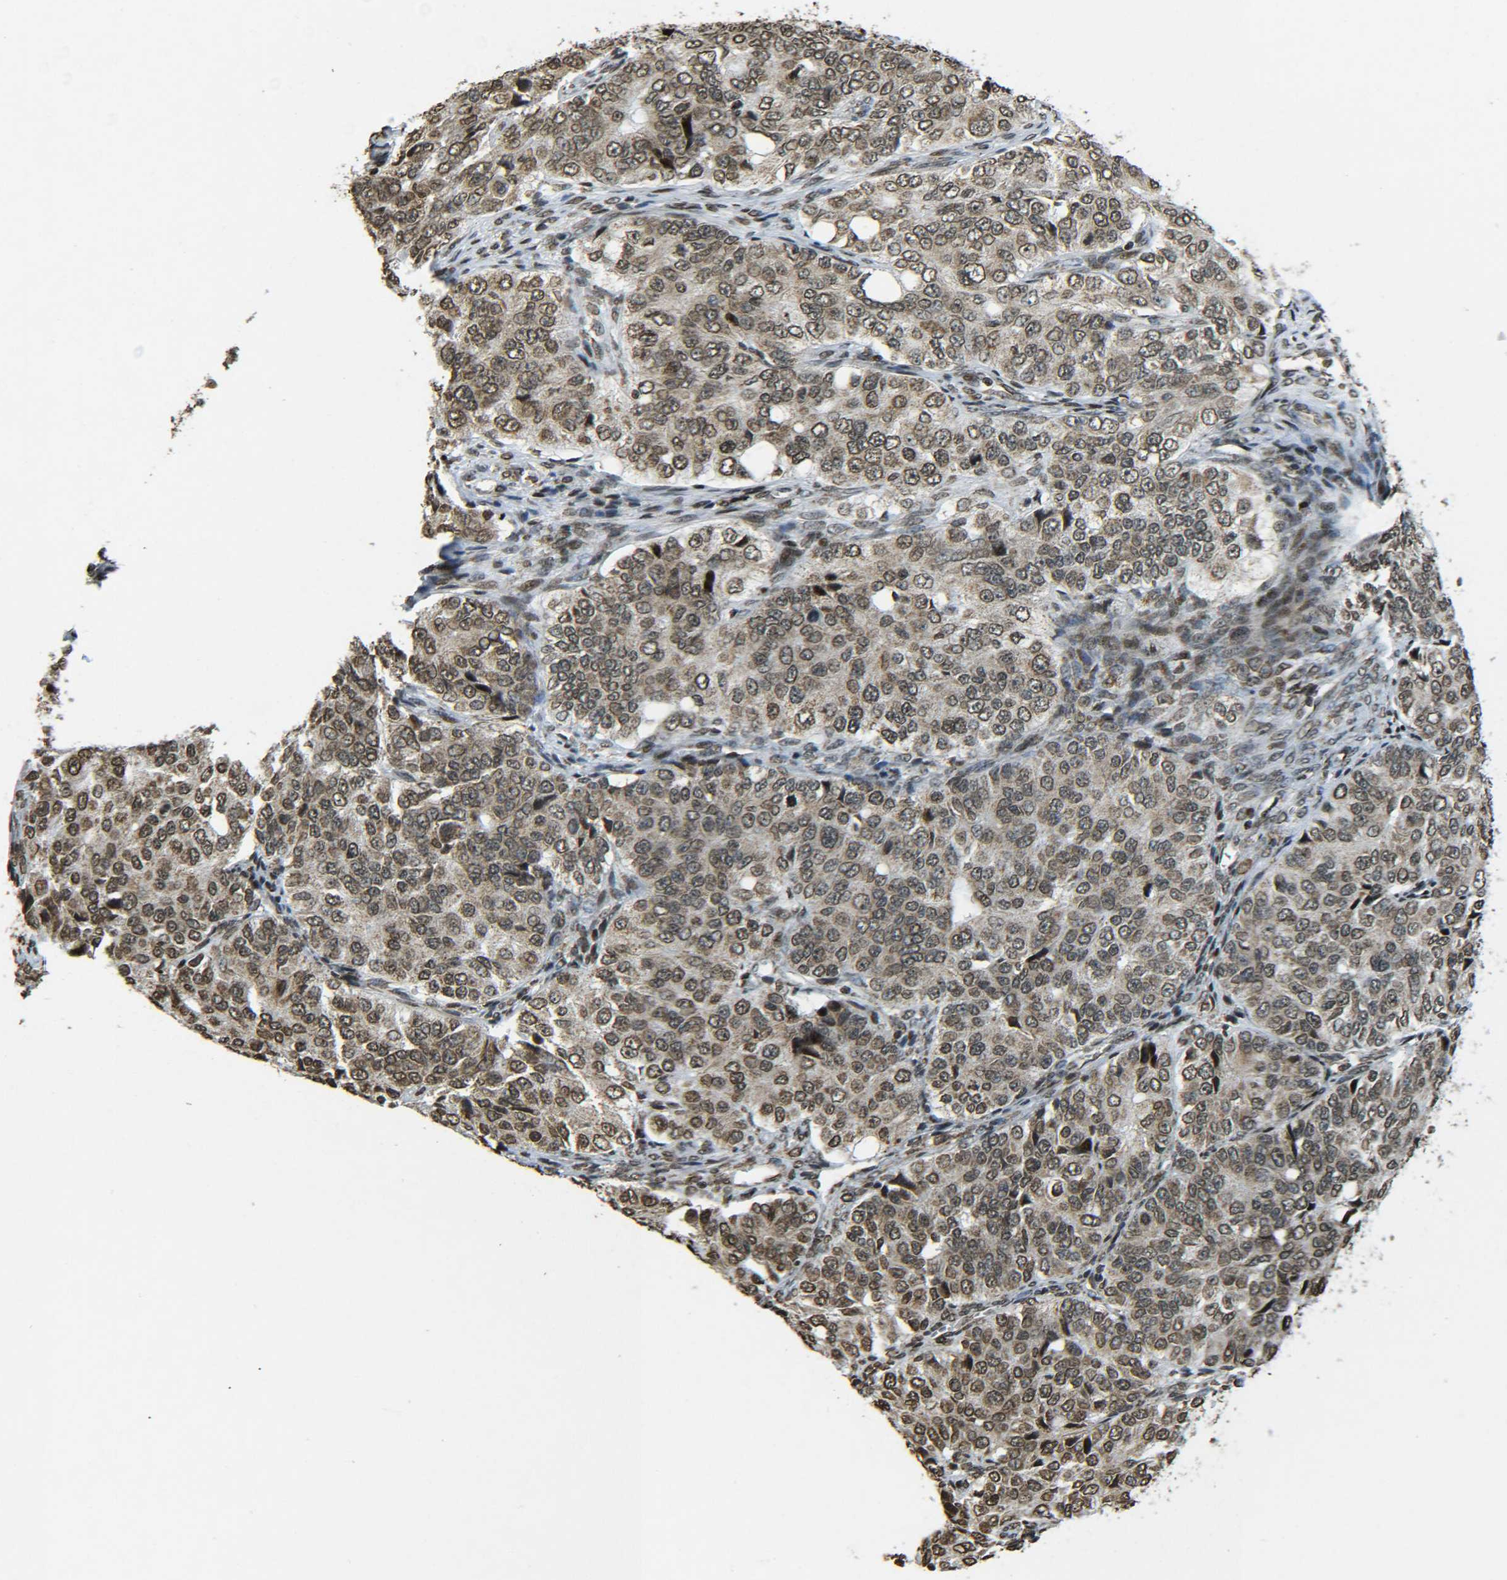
{"staining": {"intensity": "moderate", "quantity": ">75%", "location": "cytoplasmic/membranous,nuclear"}, "tissue": "ovarian cancer", "cell_type": "Tumor cells", "image_type": "cancer", "snomed": [{"axis": "morphology", "description": "Carcinoma, endometroid"}, {"axis": "topography", "description": "Ovary"}], "caption": "Protein staining of ovarian endometroid carcinoma tissue reveals moderate cytoplasmic/membranous and nuclear positivity in about >75% of tumor cells. The staining is performed using DAB (3,3'-diaminobenzidine) brown chromogen to label protein expression. The nuclei are counter-stained blue using hematoxylin.", "gene": "NEUROG2", "patient": {"sex": "female", "age": 51}}